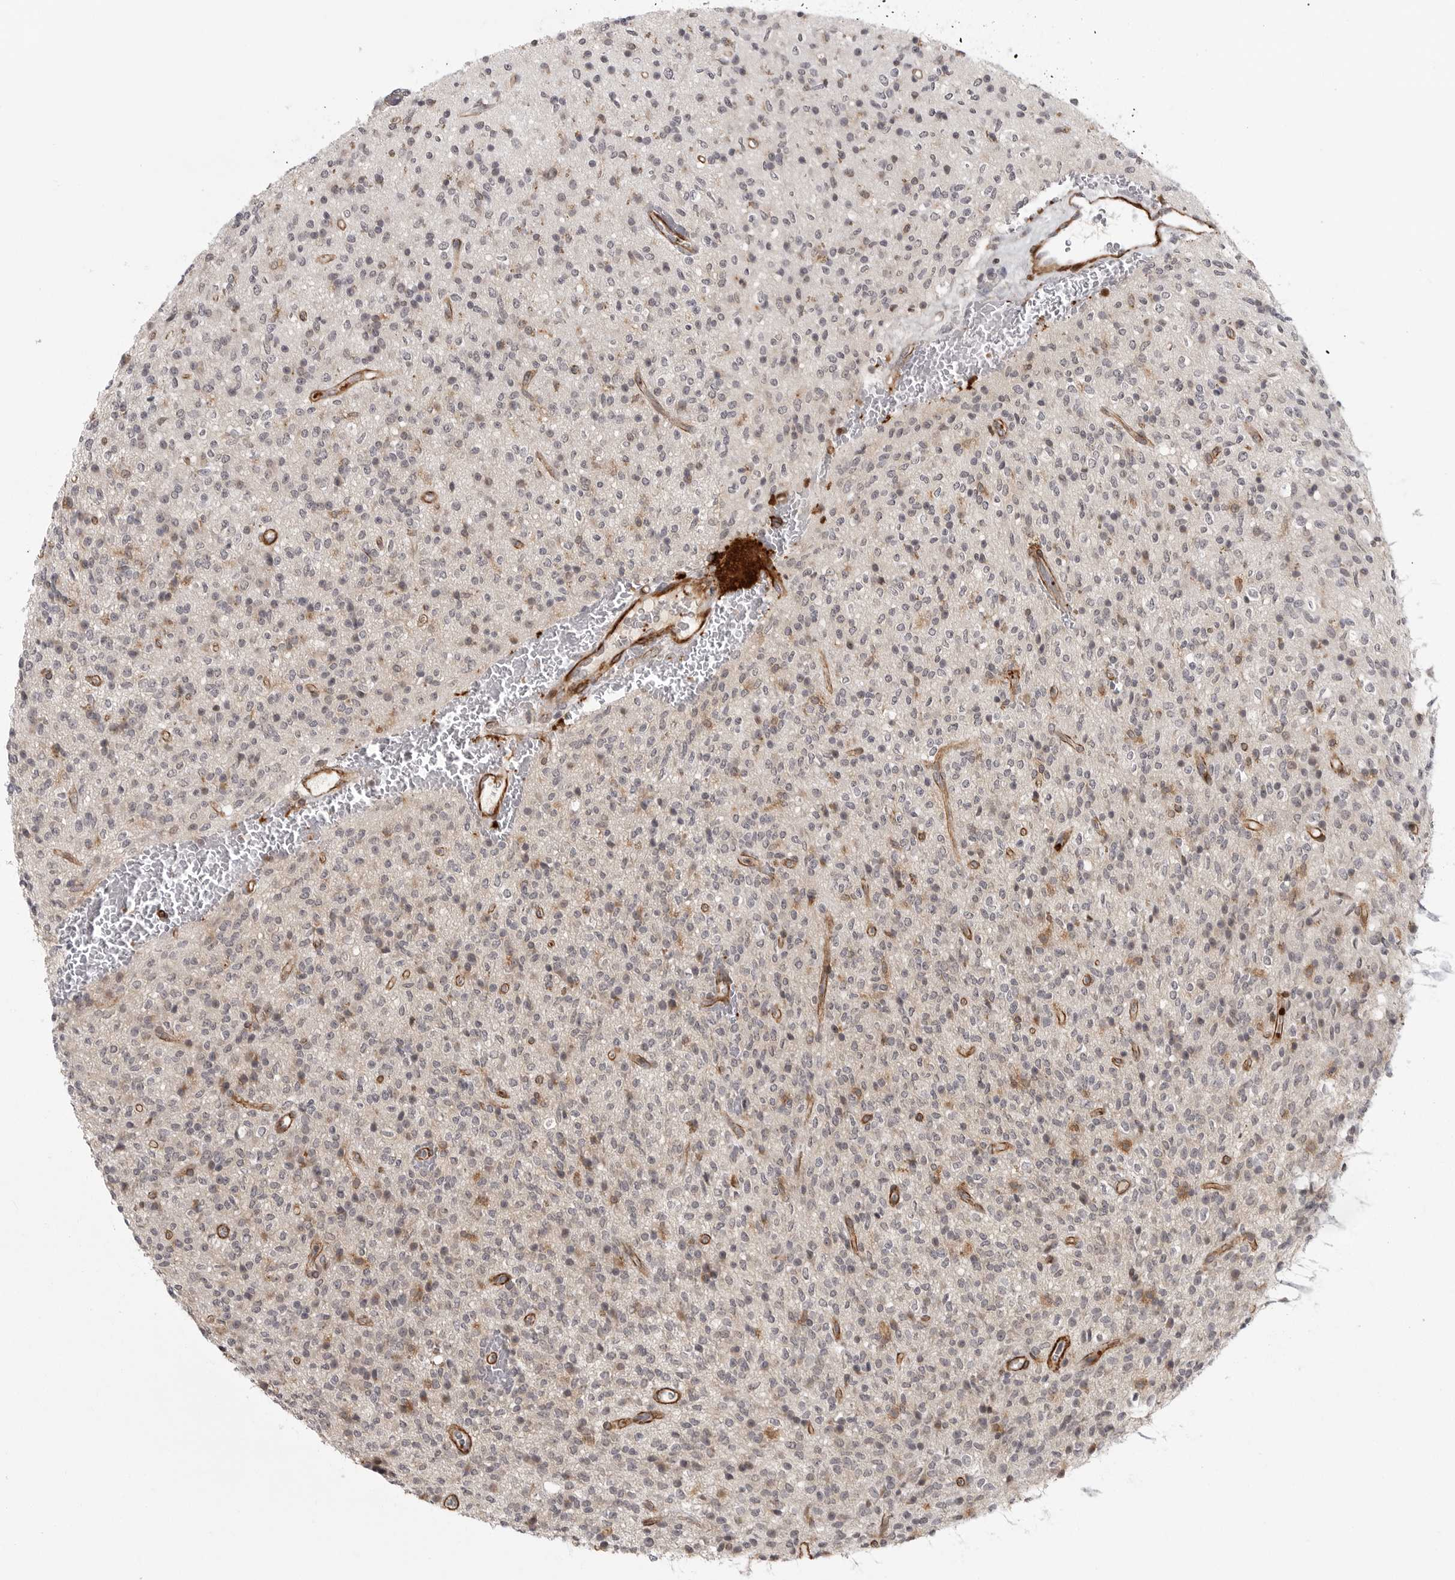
{"staining": {"intensity": "negative", "quantity": "none", "location": "none"}, "tissue": "glioma", "cell_type": "Tumor cells", "image_type": "cancer", "snomed": [{"axis": "morphology", "description": "Glioma, malignant, High grade"}, {"axis": "topography", "description": "Brain"}], "caption": "A photomicrograph of malignant glioma (high-grade) stained for a protein displays no brown staining in tumor cells. (Immunohistochemistry, brightfield microscopy, high magnification).", "gene": "TUT4", "patient": {"sex": "male", "age": 34}}